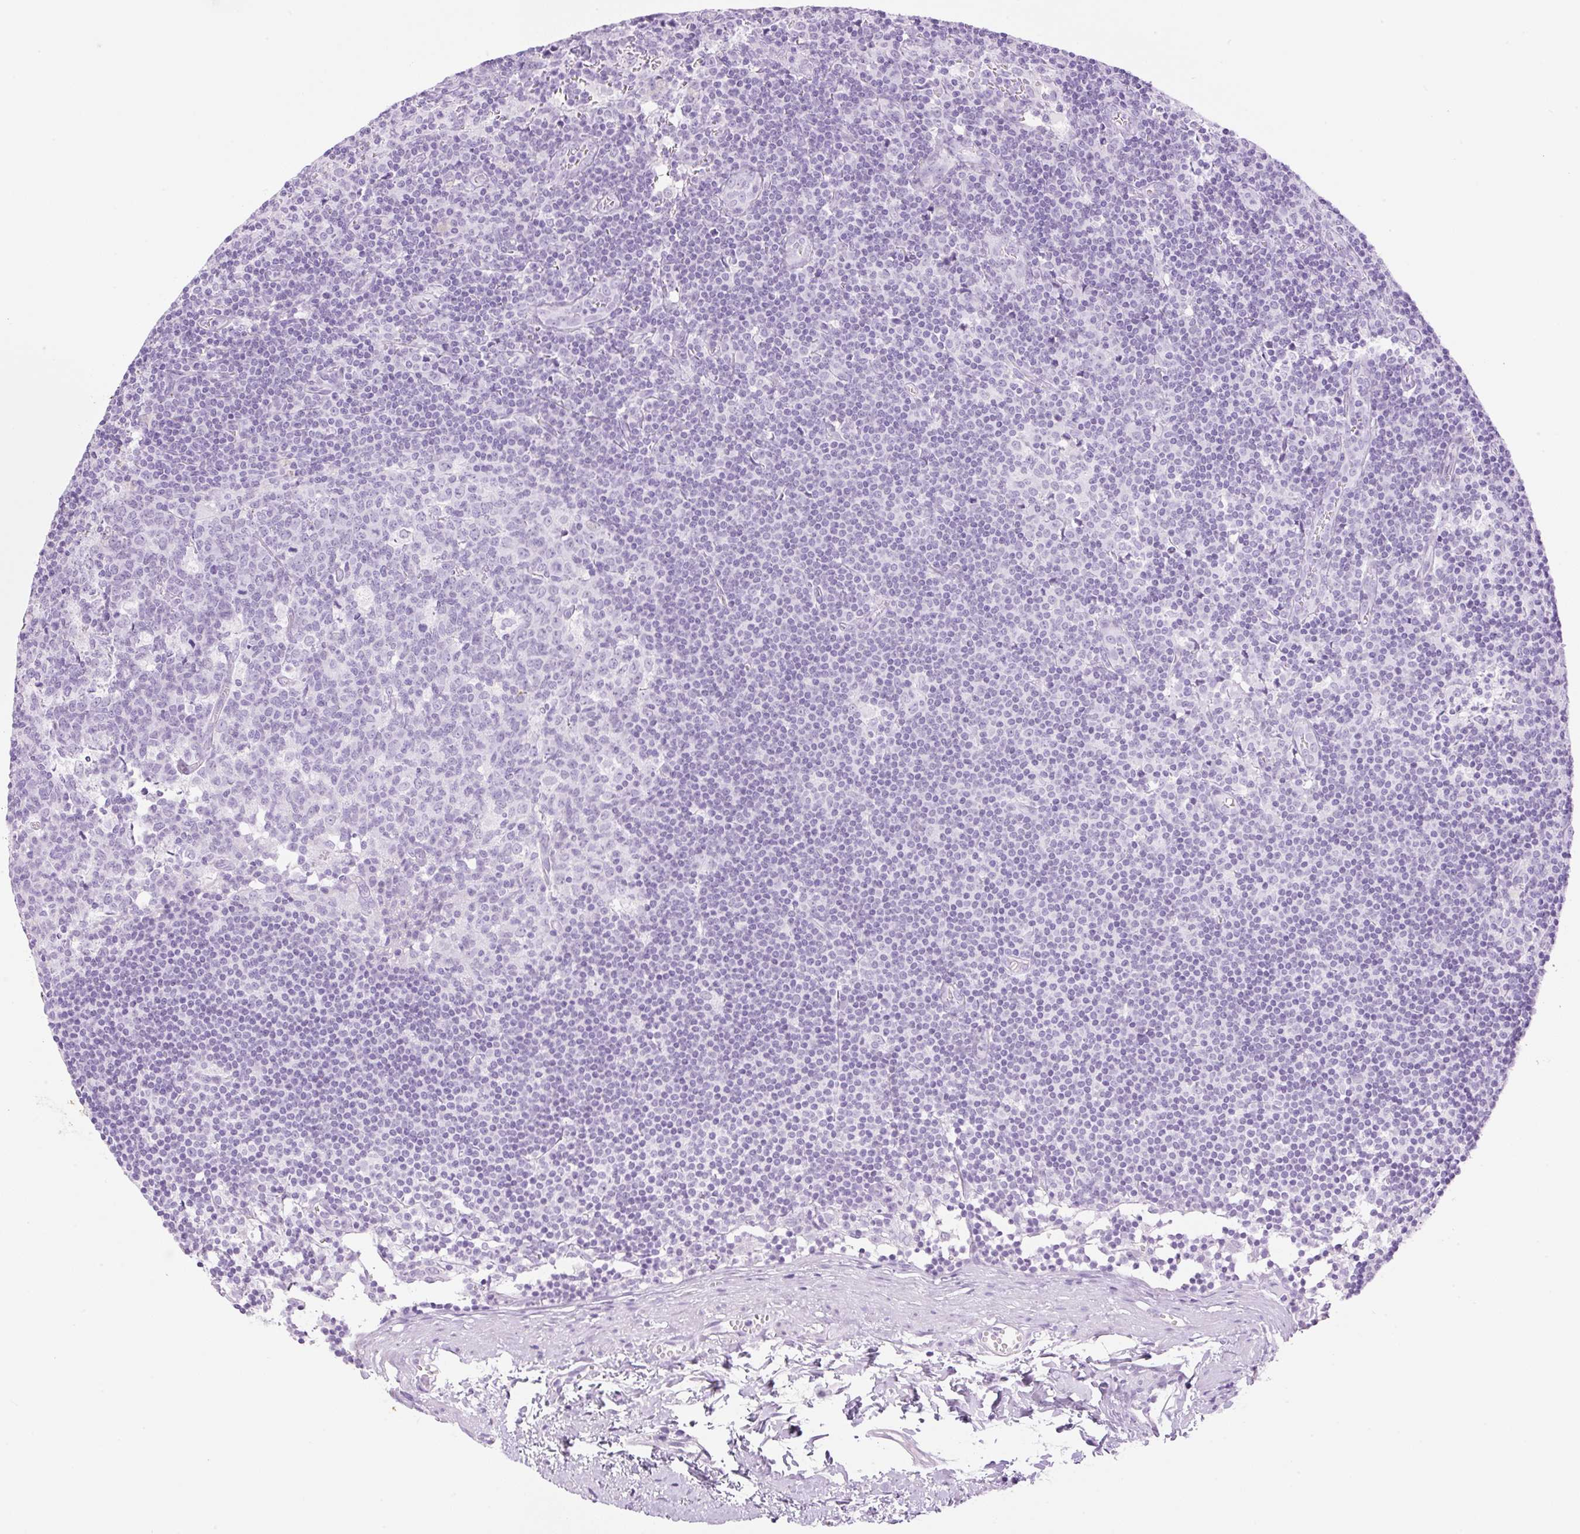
{"staining": {"intensity": "negative", "quantity": "none", "location": "none"}, "tissue": "lymph node", "cell_type": "Germinal center cells", "image_type": "normal", "snomed": [{"axis": "morphology", "description": "Normal tissue, NOS"}, {"axis": "topography", "description": "Lymph node"}], "caption": "Histopathology image shows no significant protein positivity in germinal center cells of unremarkable lymph node. The staining is performed using DAB (3,3'-diaminobenzidine) brown chromogen with nuclei counter-stained in using hematoxylin.", "gene": "SPRR4", "patient": {"sex": "female", "age": 45}}